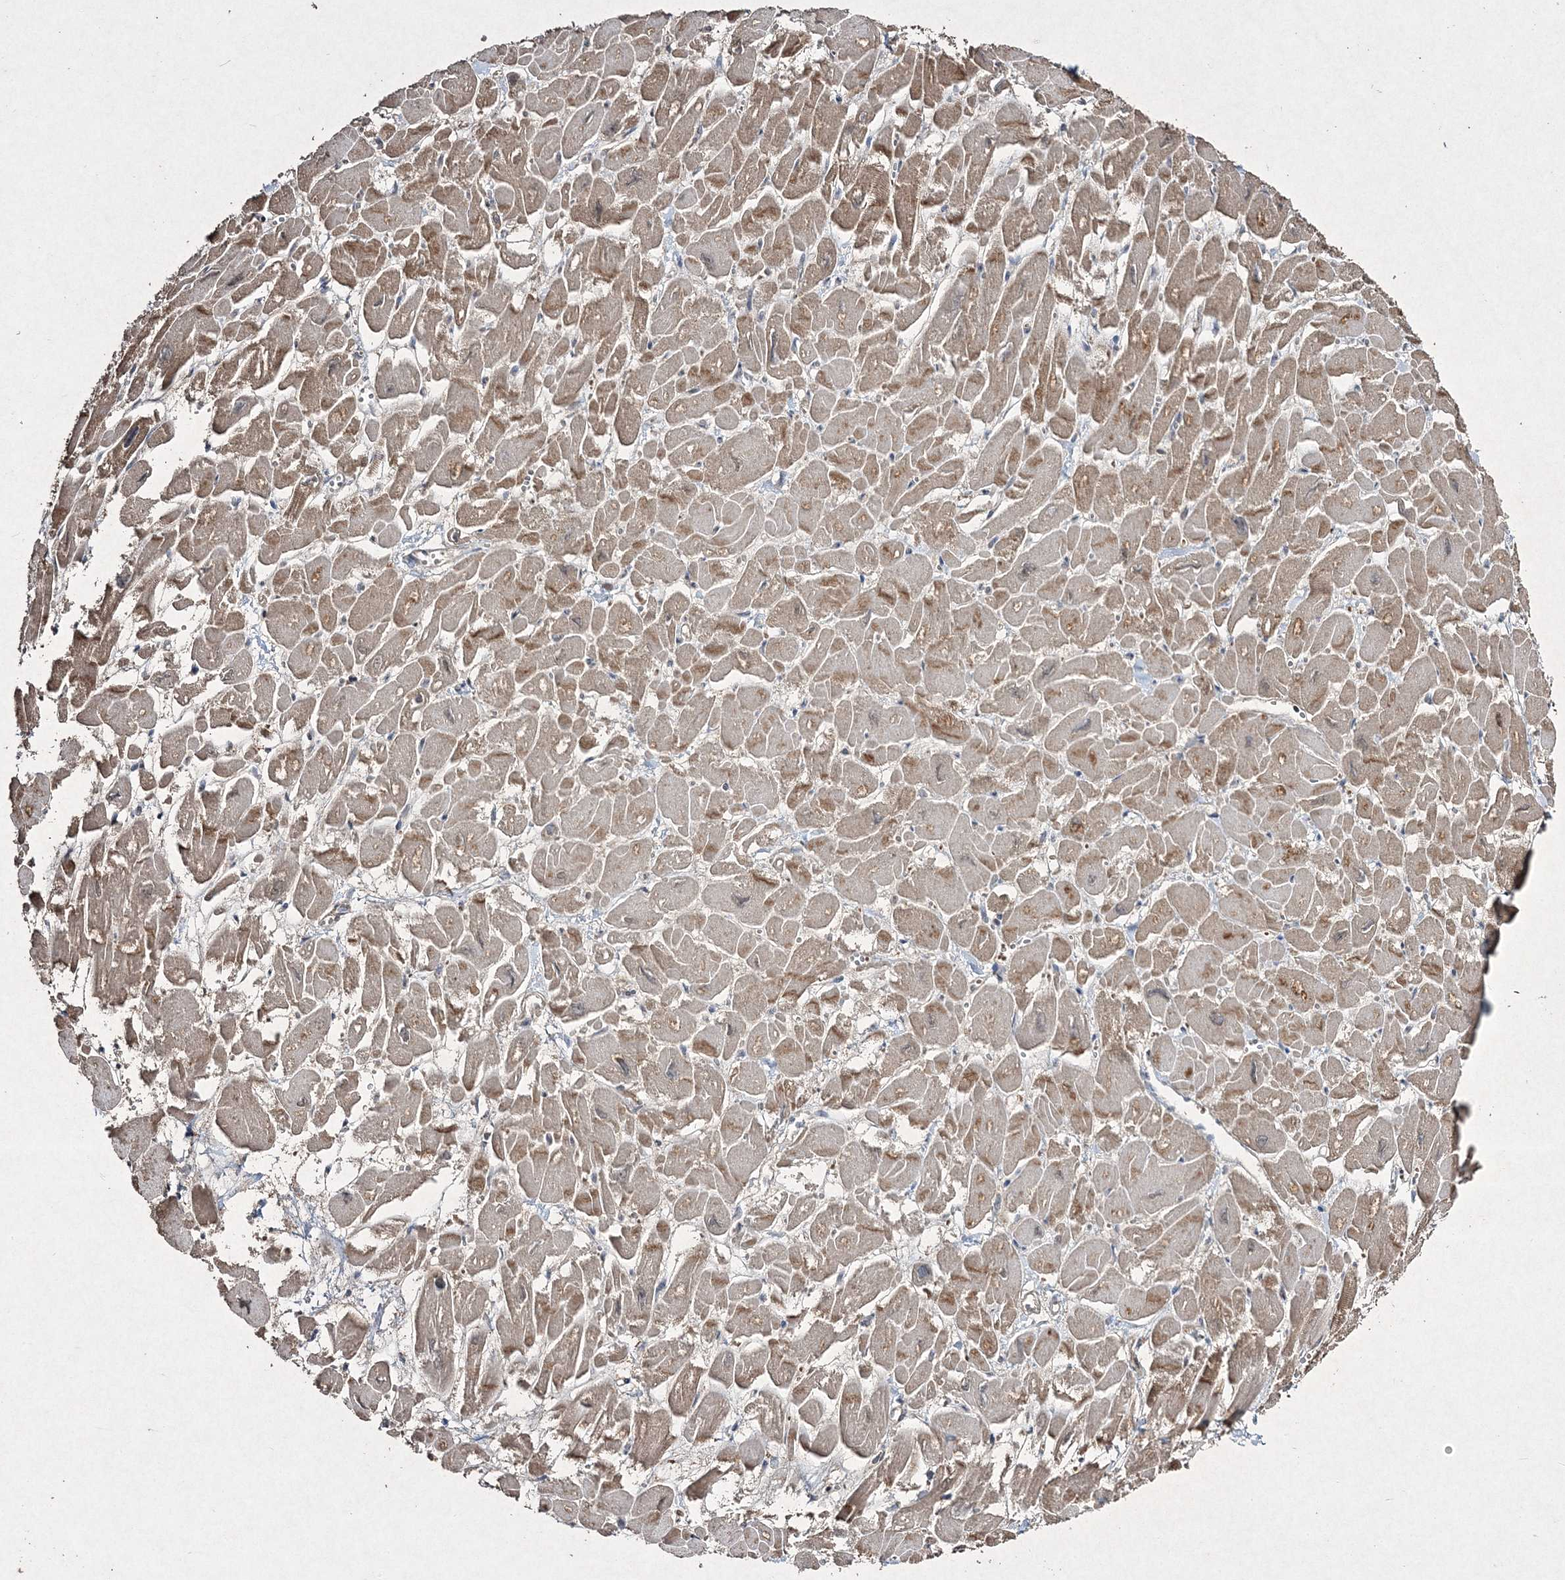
{"staining": {"intensity": "moderate", "quantity": "25%-75%", "location": "cytoplasmic/membranous"}, "tissue": "heart muscle", "cell_type": "Cardiomyocytes", "image_type": "normal", "snomed": [{"axis": "morphology", "description": "Normal tissue, NOS"}, {"axis": "topography", "description": "Heart"}], "caption": "Moderate cytoplasmic/membranous staining is present in about 25%-75% of cardiomyocytes in unremarkable heart muscle.", "gene": "GRSF1", "patient": {"sex": "male", "age": 54}}